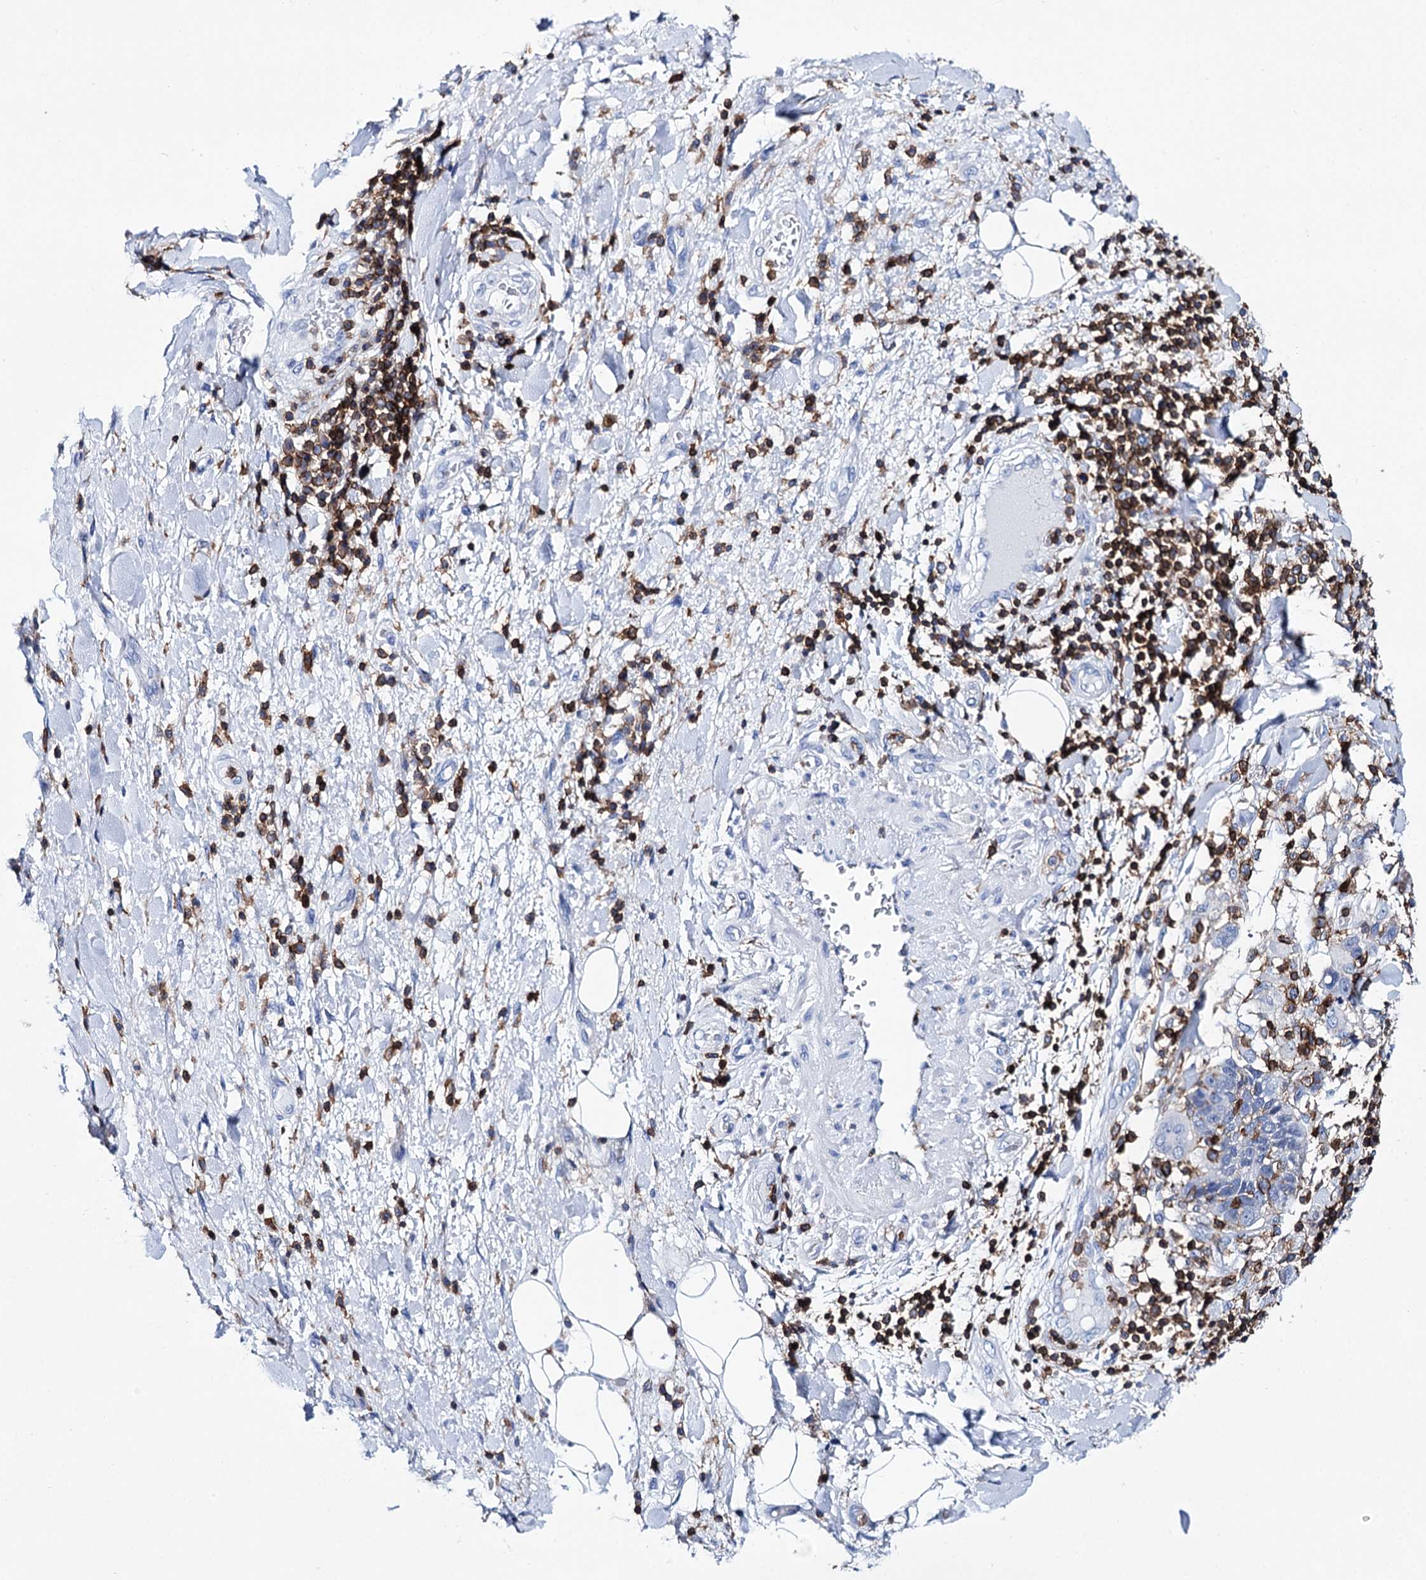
{"staining": {"intensity": "negative", "quantity": "none", "location": "none"}, "tissue": "adipose tissue", "cell_type": "Adipocytes", "image_type": "normal", "snomed": [{"axis": "morphology", "description": "Normal tissue, NOS"}, {"axis": "morphology", "description": "Squamous cell carcinoma, NOS"}, {"axis": "topography", "description": "Lymph node"}, {"axis": "topography", "description": "Bronchus"}, {"axis": "topography", "description": "Lung"}], "caption": "Photomicrograph shows no significant protein expression in adipocytes of unremarkable adipose tissue.", "gene": "DEF6", "patient": {"sex": "male", "age": 66}}